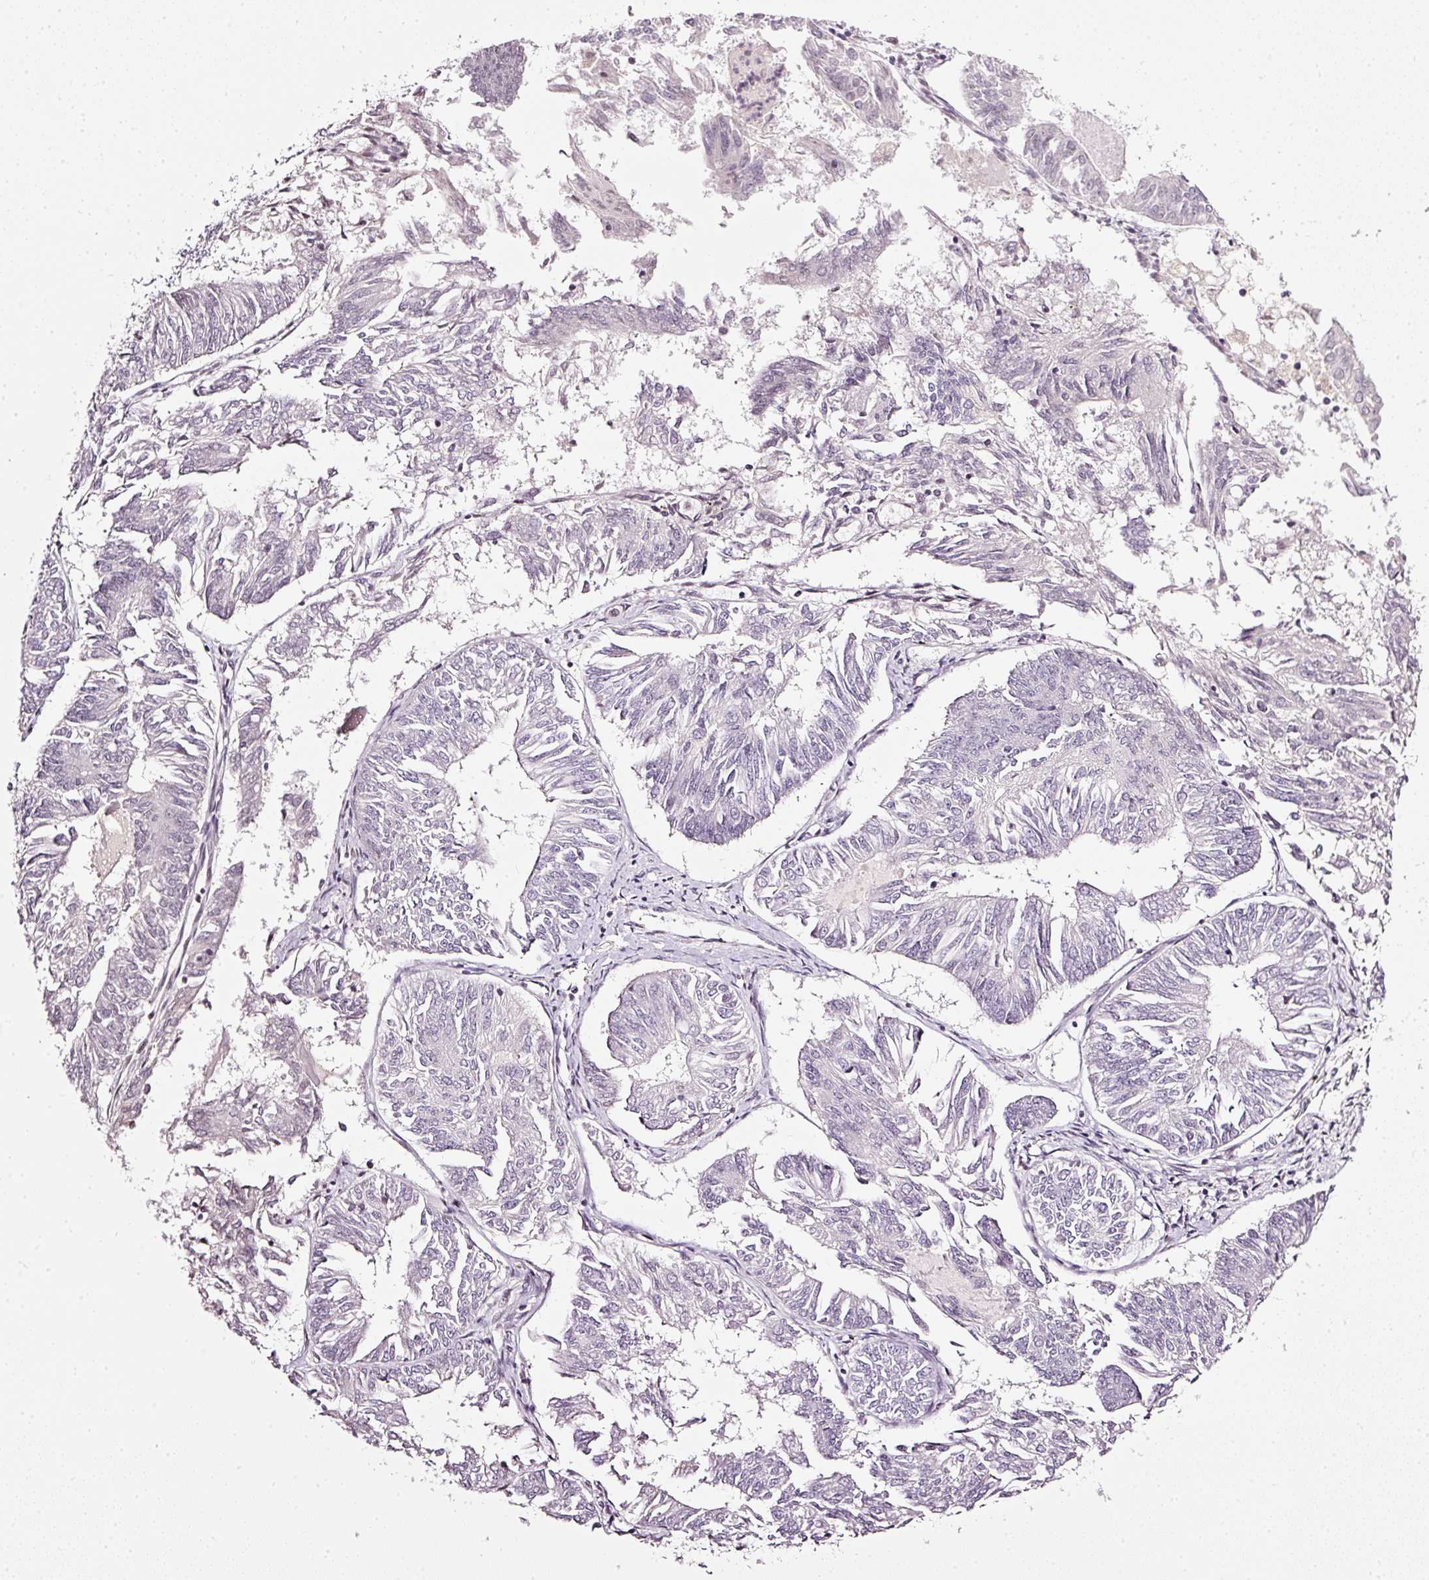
{"staining": {"intensity": "negative", "quantity": "none", "location": "none"}, "tissue": "endometrial cancer", "cell_type": "Tumor cells", "image_type": "cancer", "snomed": [{"axis": "morphology", "description": "Adenocarcinoma, NOS"}, {"axis": "topography", "description": "Endometrium"}], "caption": "Immunohistochemical staining of endometrial cancer (adenocarcinoma) exhibits no significant positivity in tumor cells.", "gene": "NRDE2", "patient": {"sex": "female", "age": 58}}